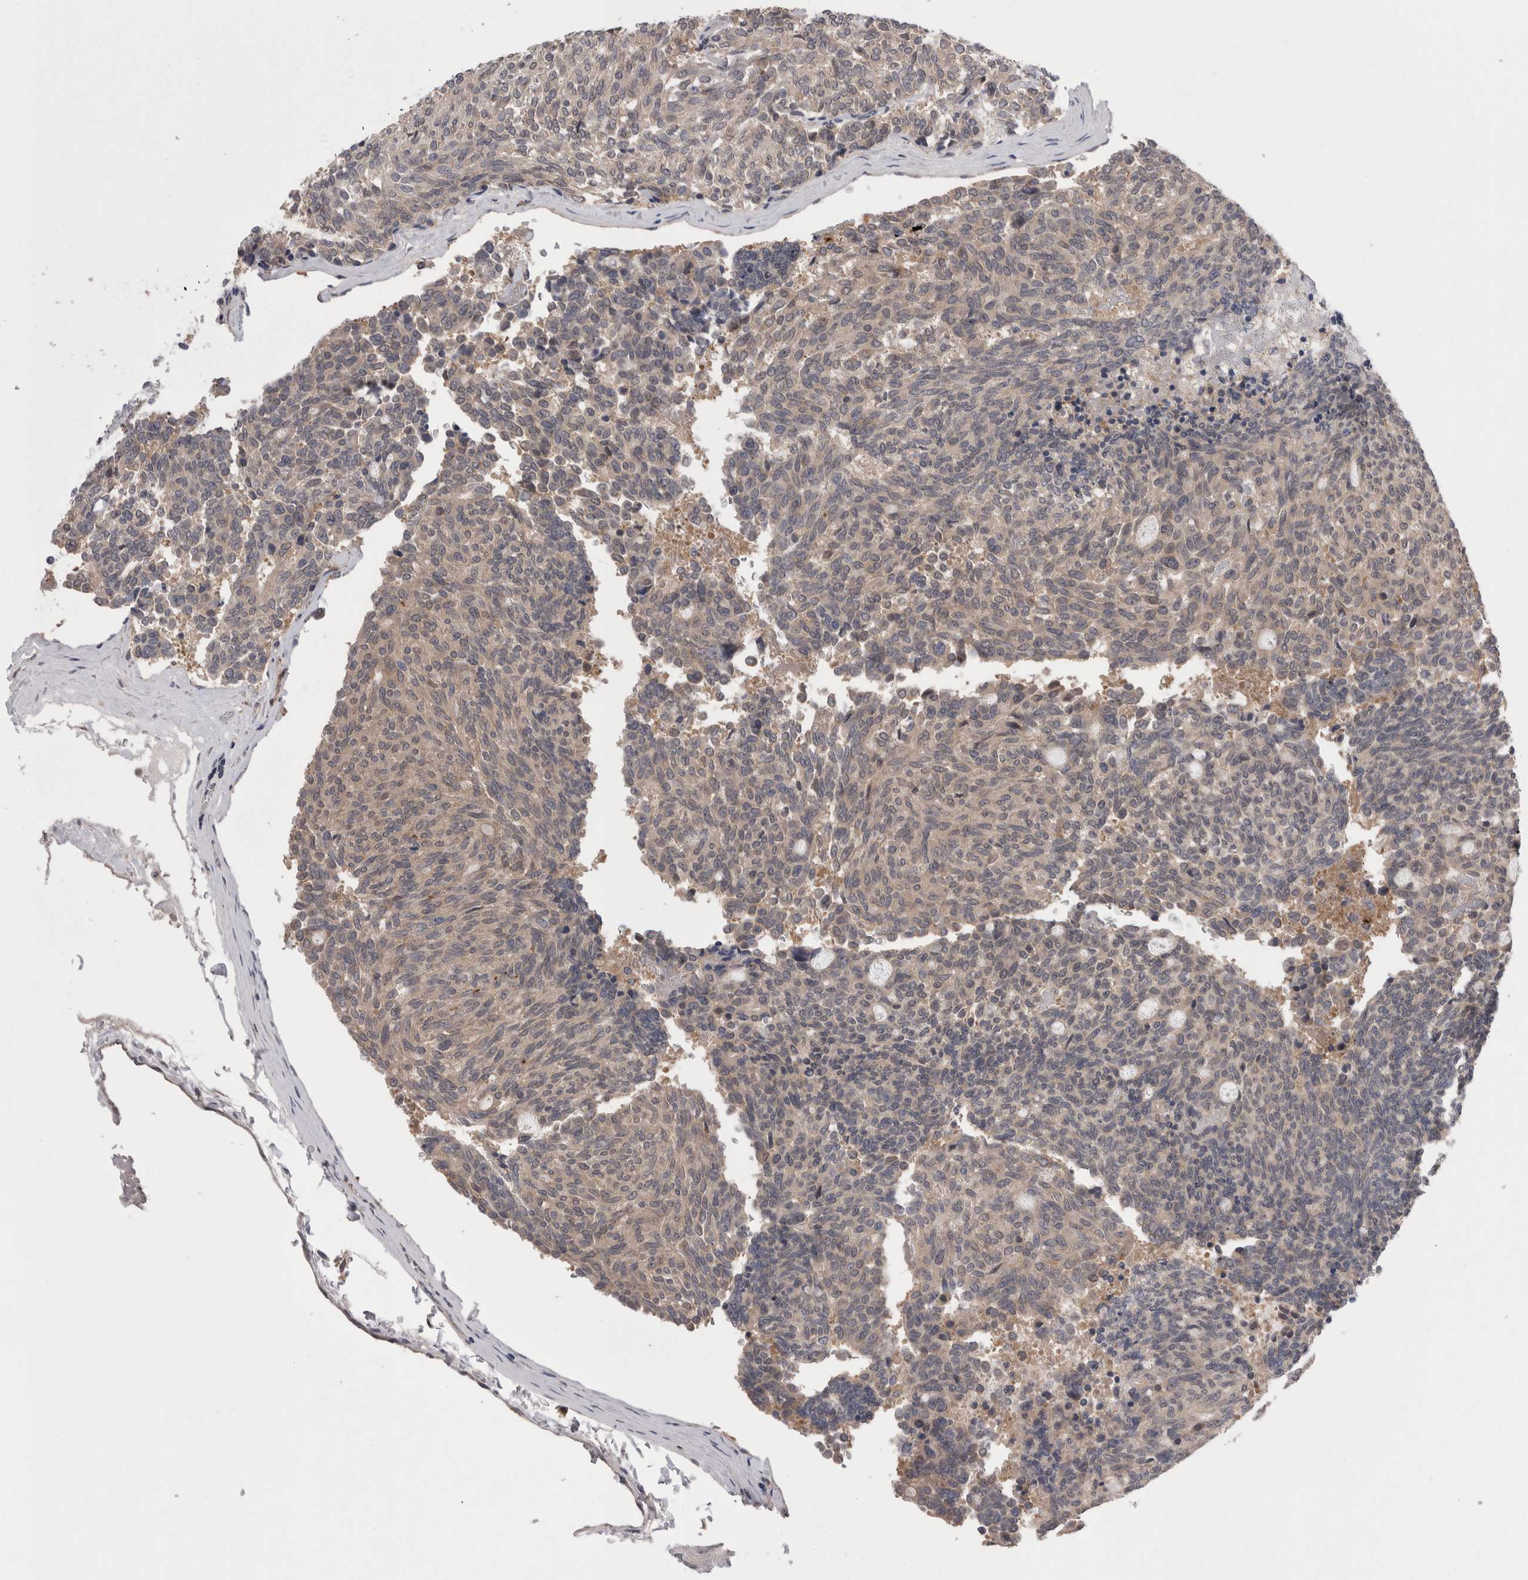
{"staining": {"intensity": "weak", "quantity": ">75%", "location": "cytoplasmic/membranous"}, "tissue": "carcinoid", "cell_type": "Tumor cells", "image_type": "cancer", "snomed": [{"axis": "morphology", "description": "Carcinoid, malignant, NOS"}, {"axis": "topography", "description": "Pancreas"}], "caption": "Carcinoid stained with a protein marker reveals weak staining in tumor cells.", "gene": "DCTN6", "patient": {"sex": "female", "age": 54}}